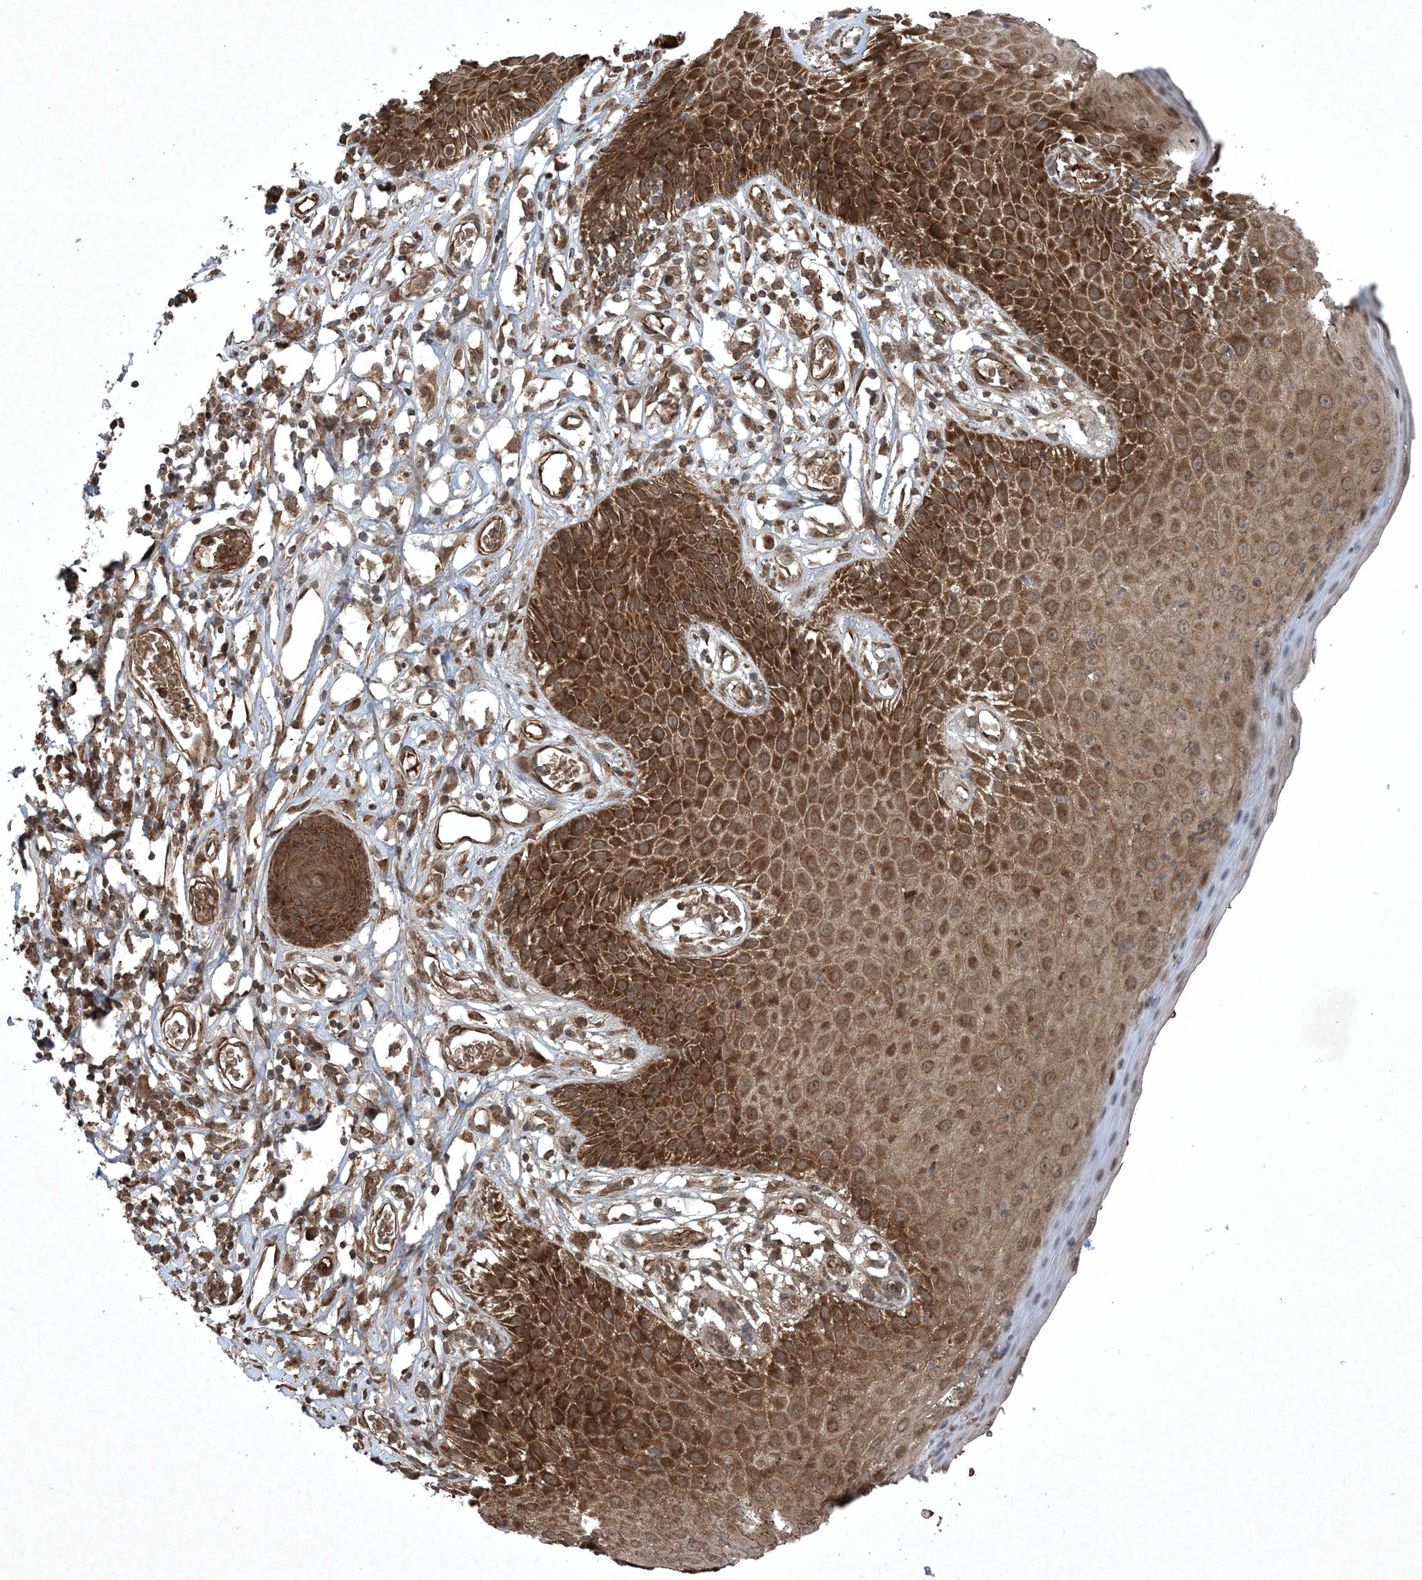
{"staining": {"intensity": "strong", "quantity": ">75%", "location": "cytoplasmic/membranous"}, "tissue": "skin", "cell_type": "Epidermal cells", "image_type": "normal", "snomed": [{"axis": "morphology", "description": "Normal tissue, NOS"}, {"axis": "topography", "description": "Vulva"}], "caption": "An image of human skin stained for a protein reveals strong cytoplasmic/membranous brown staining in epidermal cells. The protein of interest is stained brown, and the nuclei are stained in blue (DAB (3,3'-diaminobenzidine) IHC with brightfield microscopy, high magnification).", "gene": "GNG5", "patient": {"sex": "female", "age": 68}}